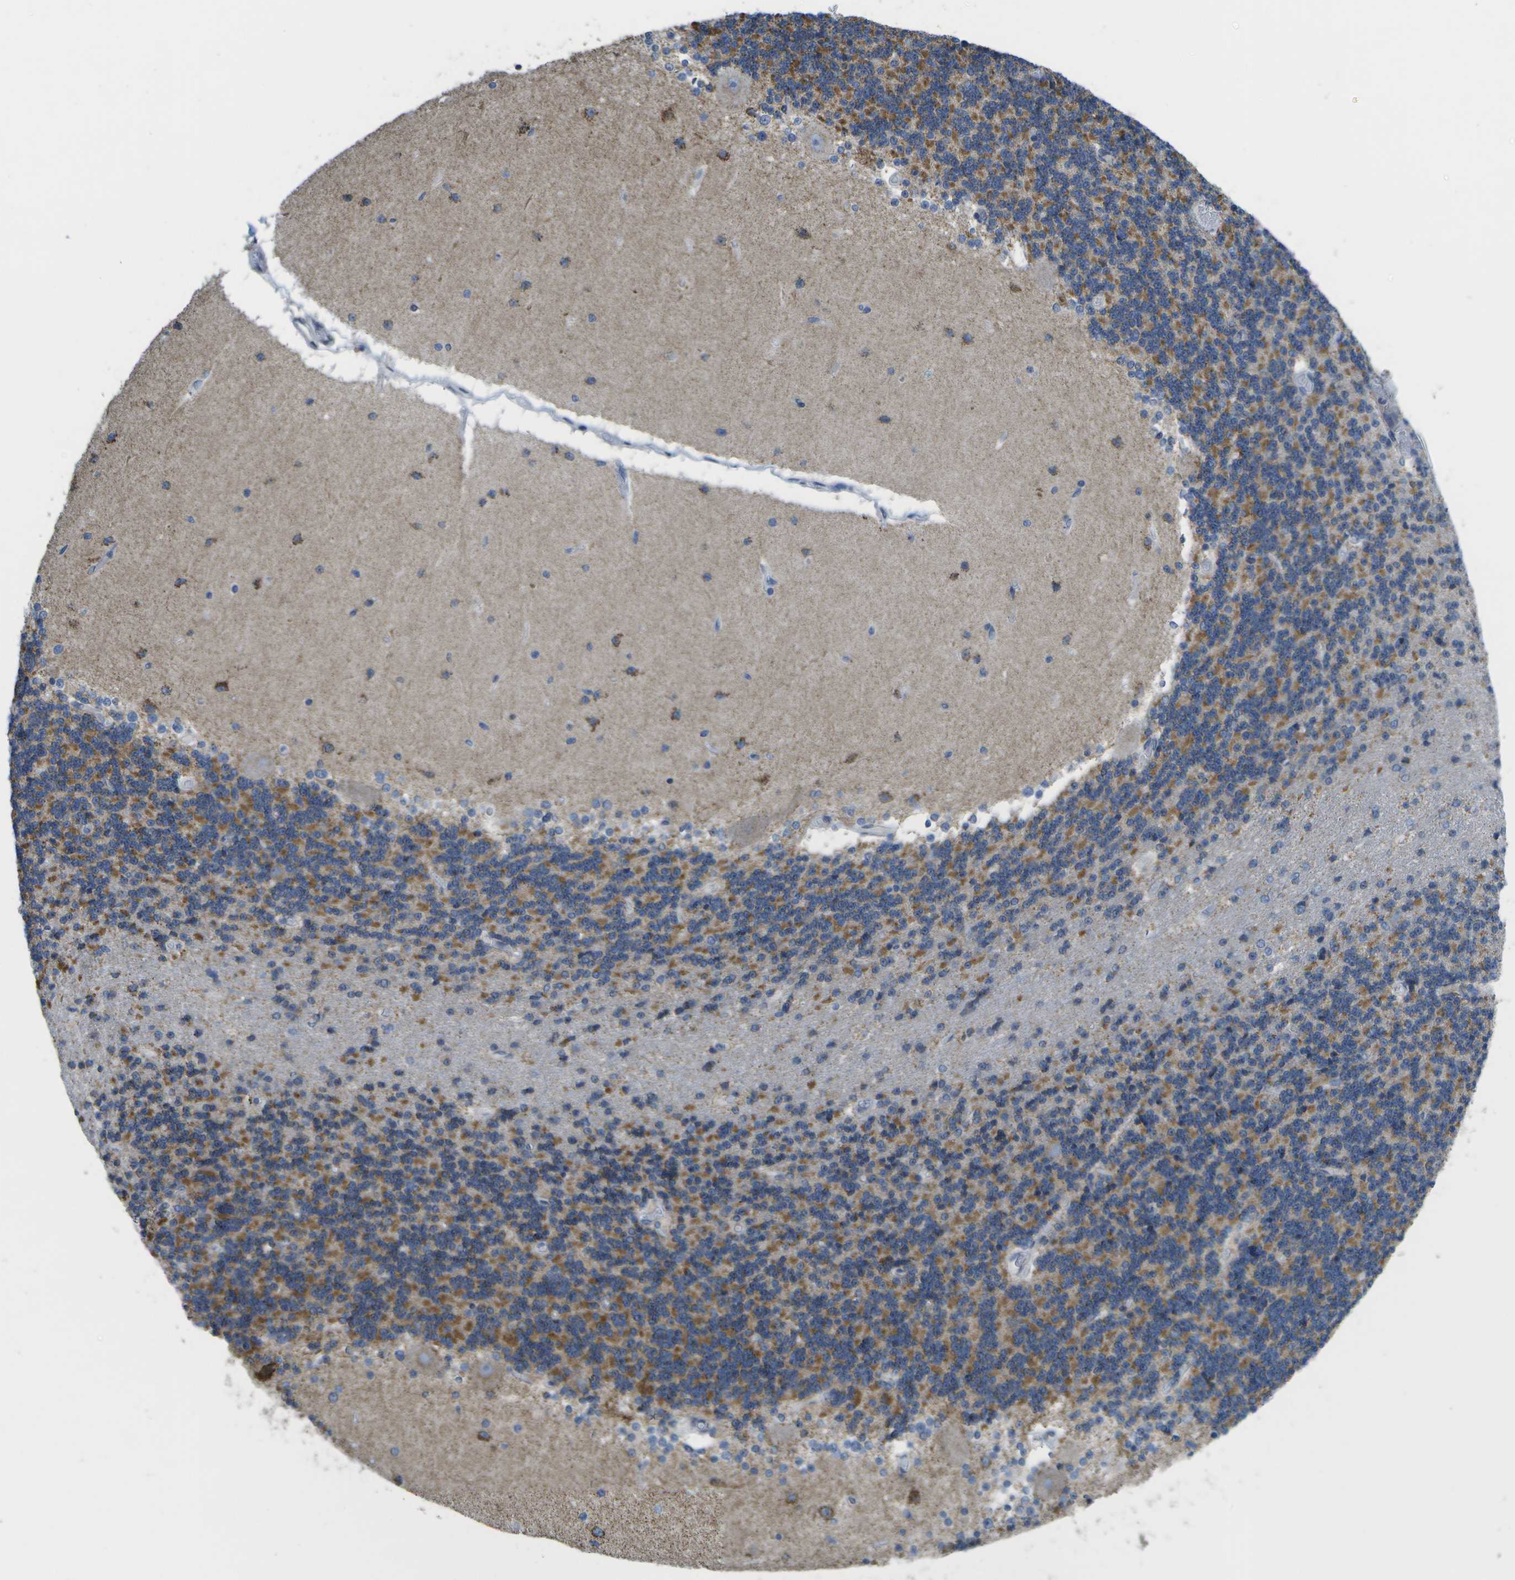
{"staining": {"intensity": "moderate", "quantity": "25%-75%", "location": "cytoplasmic/membranous"}, "tissue": "cerebellum", "cell_type": "Cells in granular layer", "image_type": "normal", "snomed": [{"axis": "morphology", "description": "Normal tissue, NOS"}, {"axis": "topography", "description": "Cerebellum"}], "caption": "Protein staining of normal cerebellum exhibits moderate cytoplasmic/membranous staining in approximately 25%-75% of cells in granular layer.", "gene": "TMEM223", "patient": {"sex": "female", "age": 54}}